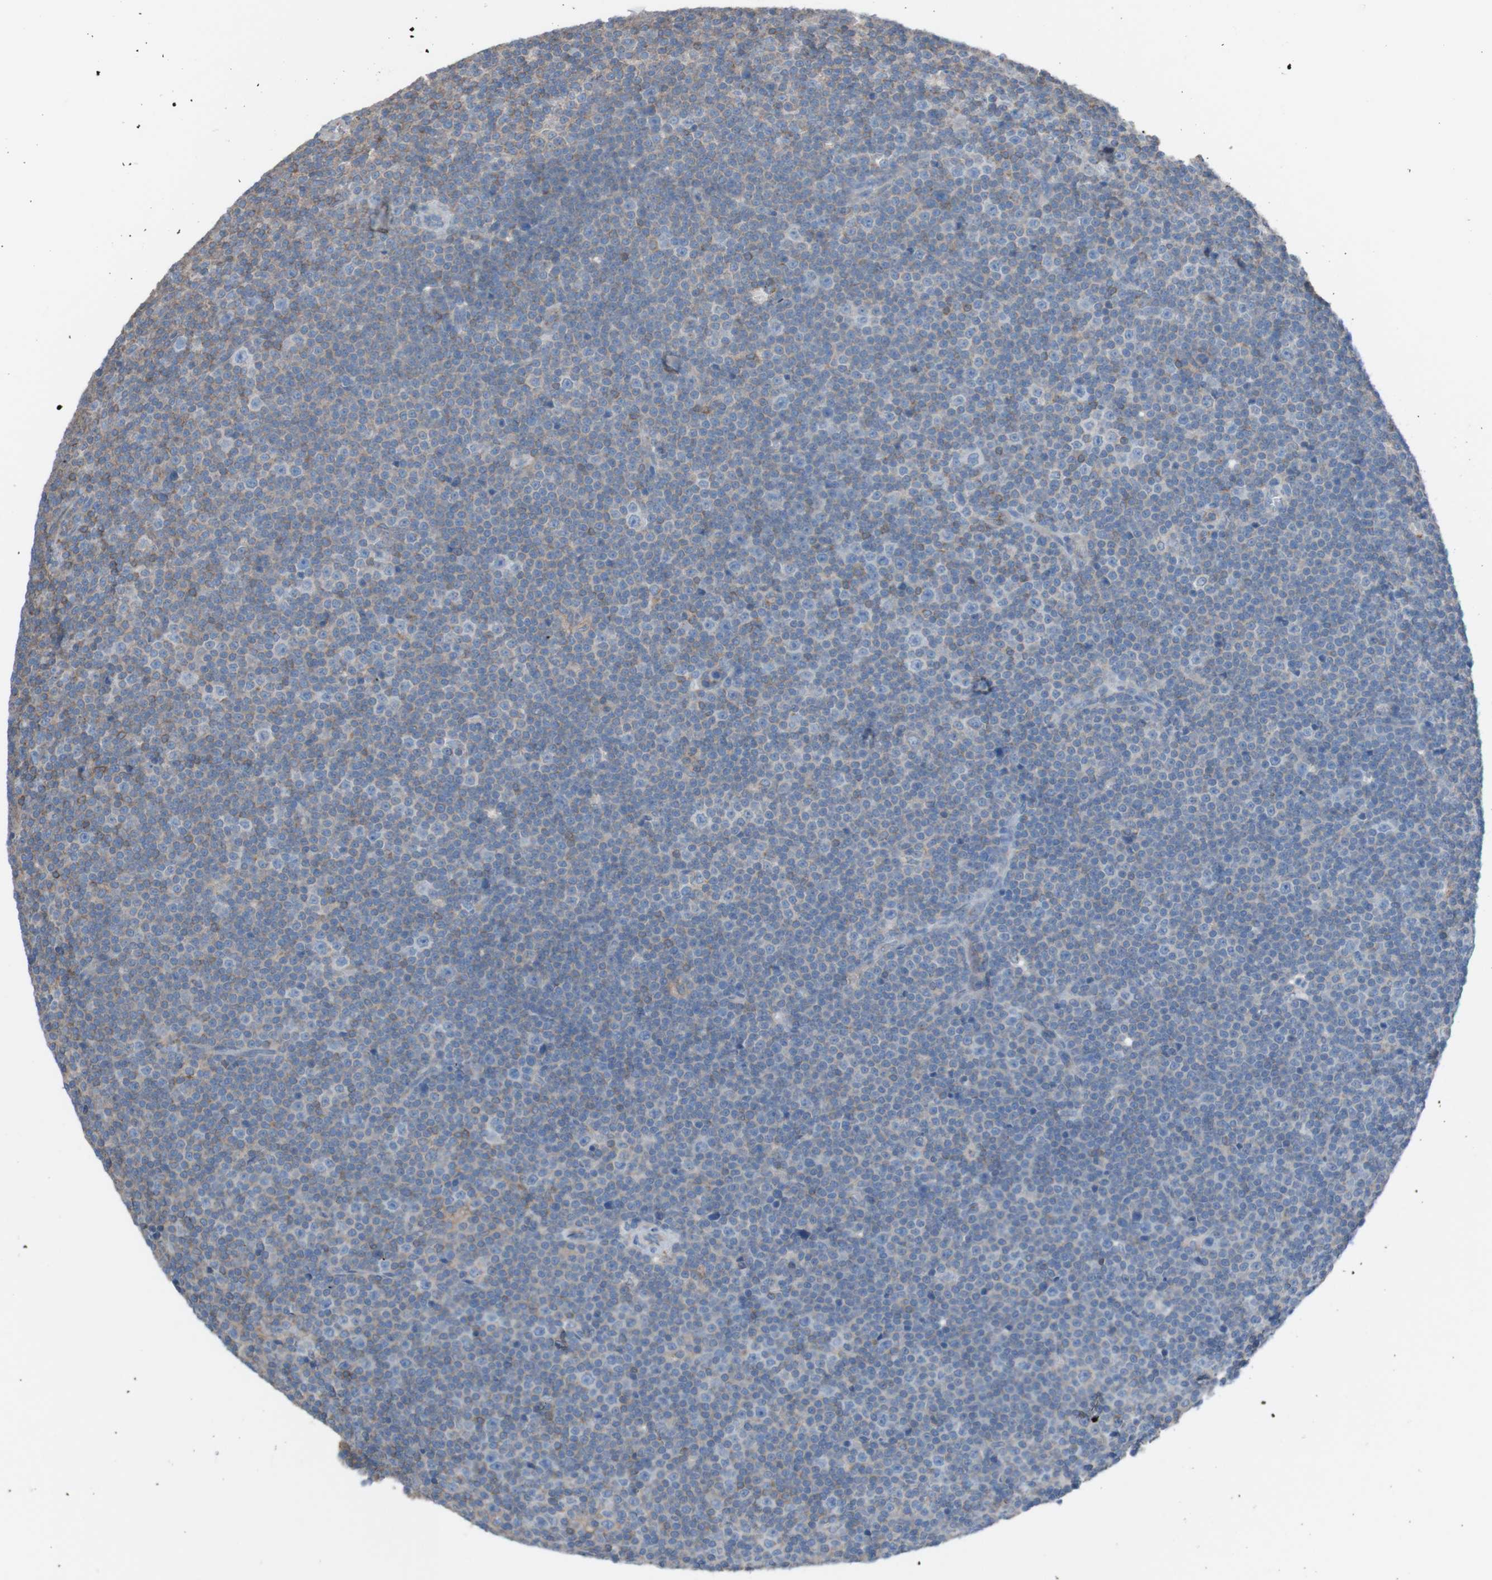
{"staining": {"intensity": "moderate", "quantity": "25%-75%", "location": "cytoplasmic/membranous"}, "tissue": "lymphoma", "cell_type": "Tumor cells", "image_type": "cancer", "snomed": [{"axis": "morphology", "description": "Malignant lymphoma, non-Hodgkin's type, Low grade"}, {"axis": "topography", "description": "Lymph node"}], "caption": "Malignant lymphoma, non-Hodgkin's type (low-grade) stained with a brown dye demonstrates moderate cytoplasmic/membranous positive expression in about 25%-75% of tumor cells.", "gene": "MINAR1", "patient": {"sex": "female", "age": 67}}